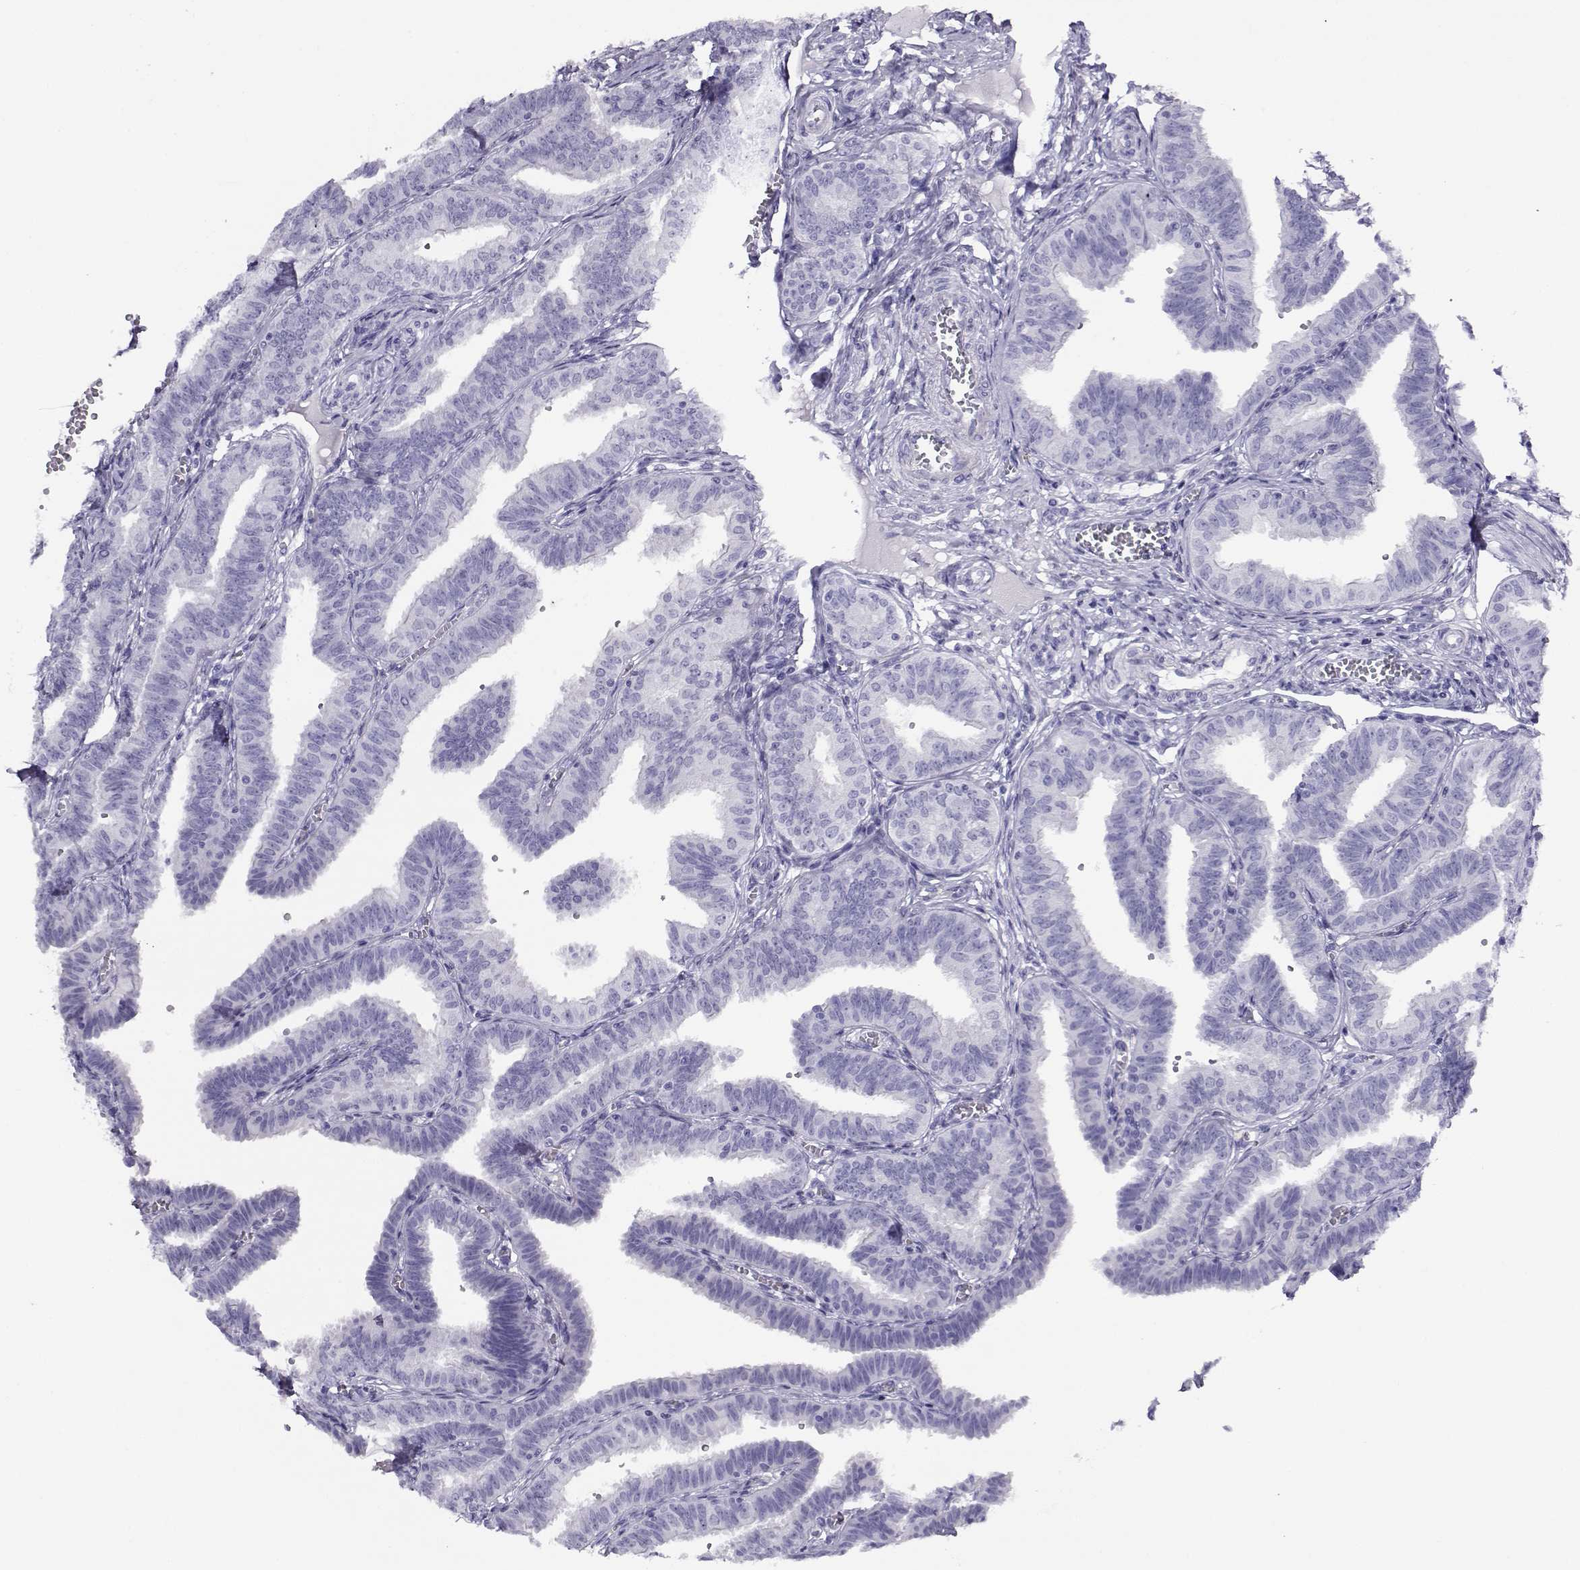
{"staining": {"intensity": "negative", "quantity": "none", "location": "none"}, "tissue": "fallopian tube", "cell_type": "Glandular cells", "image_type": "normal", "snomed": [{"axis": "morphology", "description": "Normal tissue, NOS"}, {"axis": "topography", "description": "Fallopian tube"}], "caption": "Immunohistochemistry photomicrograph of benign fallopian tube: human fallopian tube stained with DAB (3,3'-diaminobenzidine) shows no significant protein expression in glandular cells.", "gene": "RHOXF2B", "patient": {"sex": "female", "age": 25}}